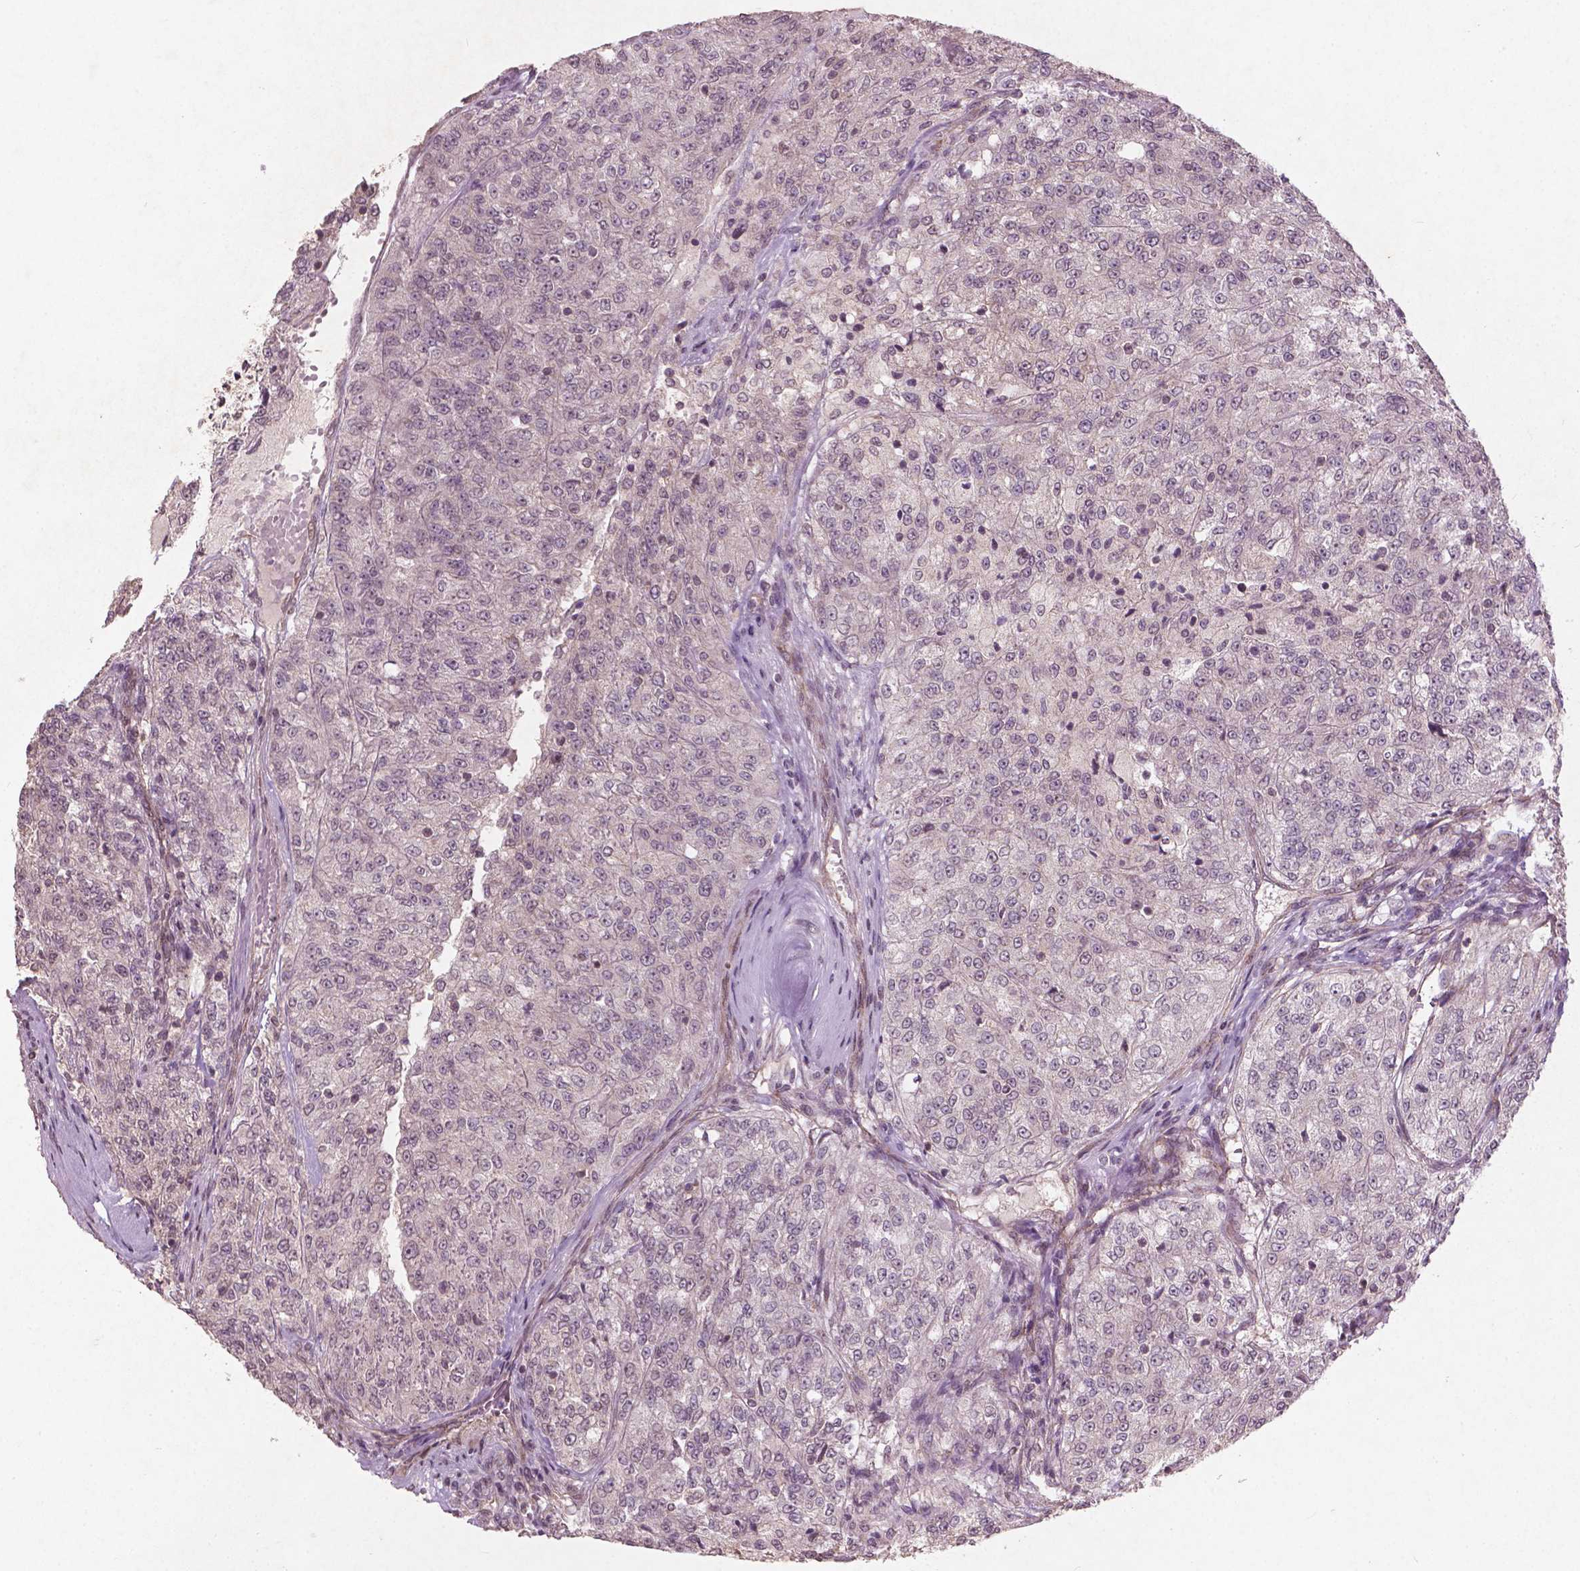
{"staining": {"intensity": "negative", "quantity": "none", "location": "none"}, "tissue": "renal cancer", "cell_type": "Tumor cells", "image_type": "cancer", "snomed": [{"axis": "morphology", "description": "Adenocarcinoma, NOS"}, {"axis": "topography", "description": "Kidney"}], "caption": "Renal adenocarcinoma was stained to show a protein in brown. There is no significant expression in tumor cells.", "gene": "SMAD2", "patient": {"sex": "female", "age": 63}}